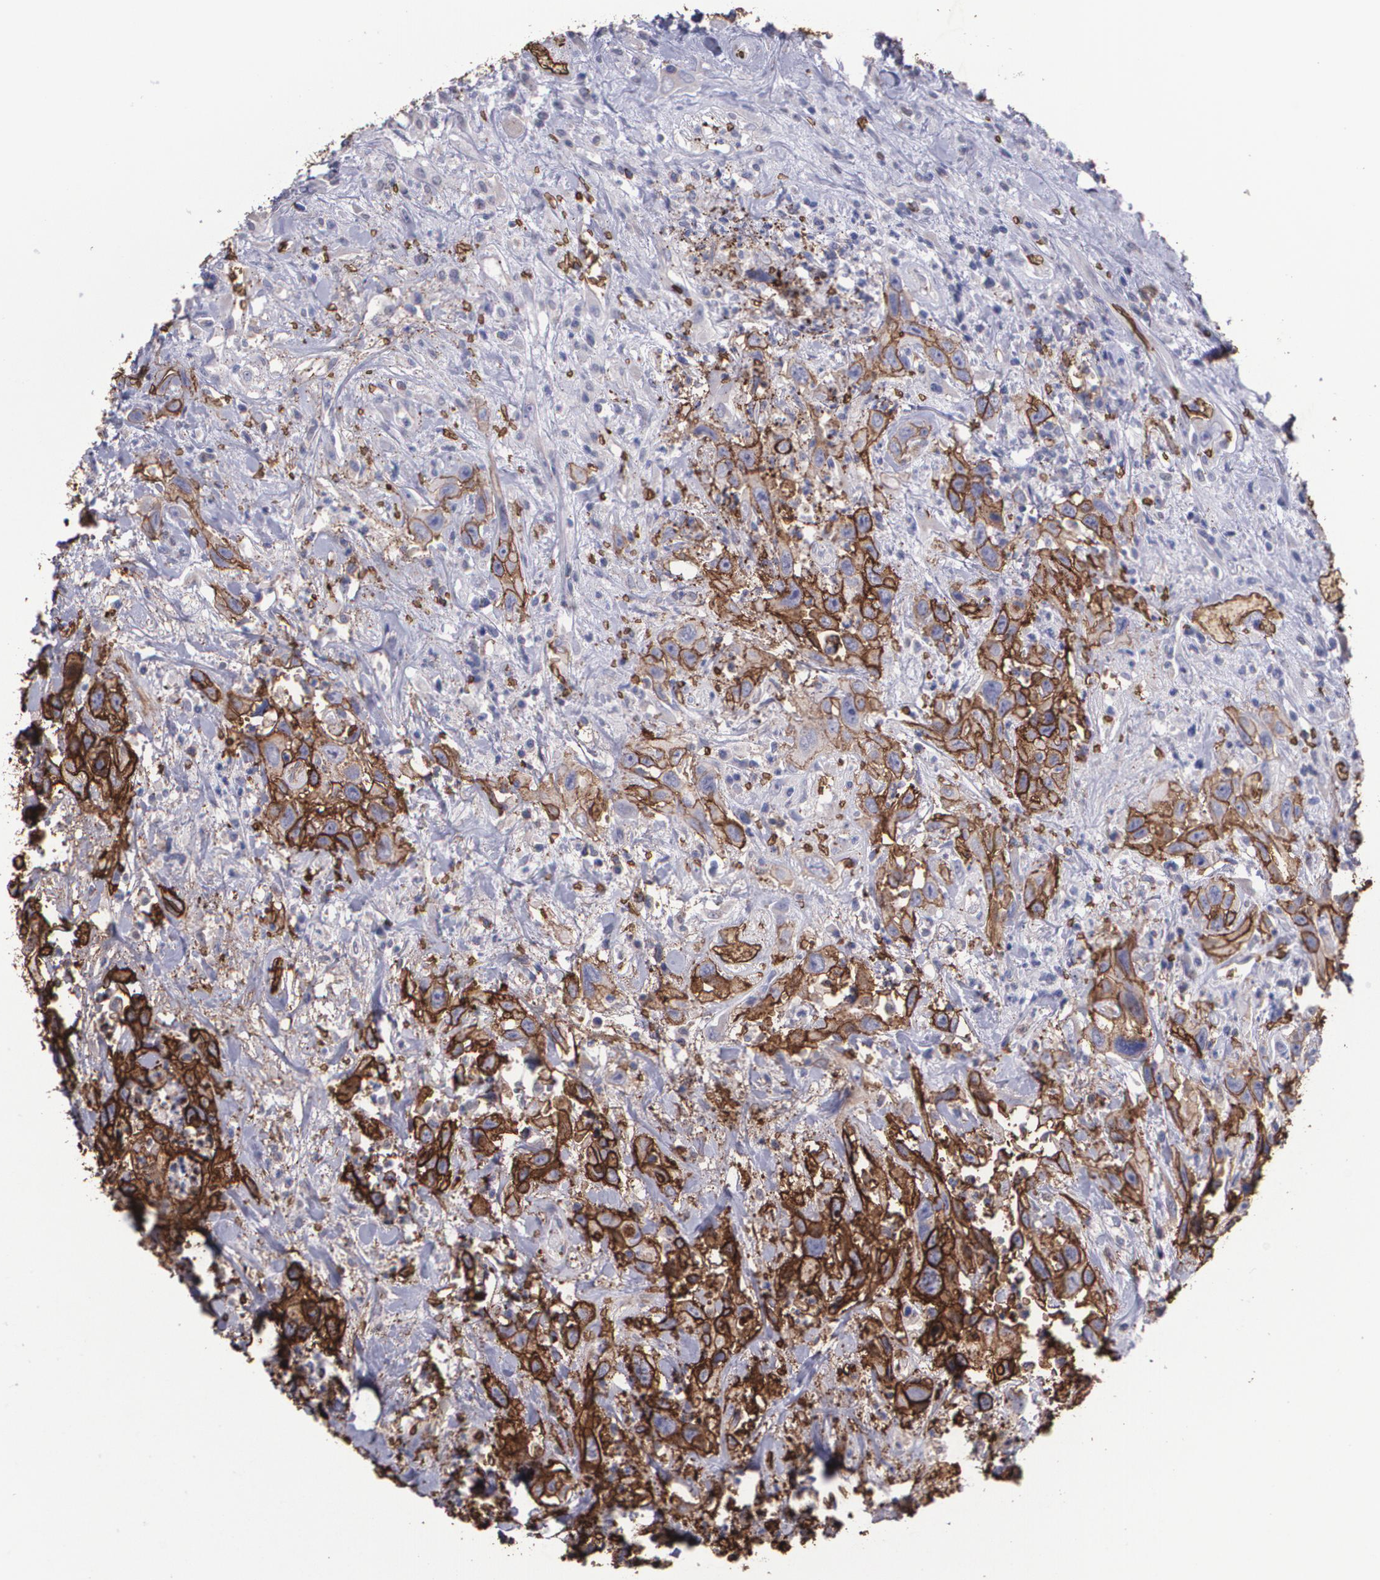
{"staining": {"intensity": "strong", "quantity": ">75%", "location": "cytoplasmic/membranous"}, "tissue": "urothelial cancer", "cell_type": "Tumor cells", "image_type": "cancer", "snomed": [{"axis": "morphology", "description": "Urothelial carcinoma, High grade"}, {"axis": "topography", "description": "Urinary bladder"}], "caption": "High-grade urothelial carcinoma tissue shows strong cytoplasmic/membranous expression in approximately >75% of tumor cells, visualized by immunohistochemistry.", "gene": "SLC2A1", "patient": {"sex": "female", "age": 84}}